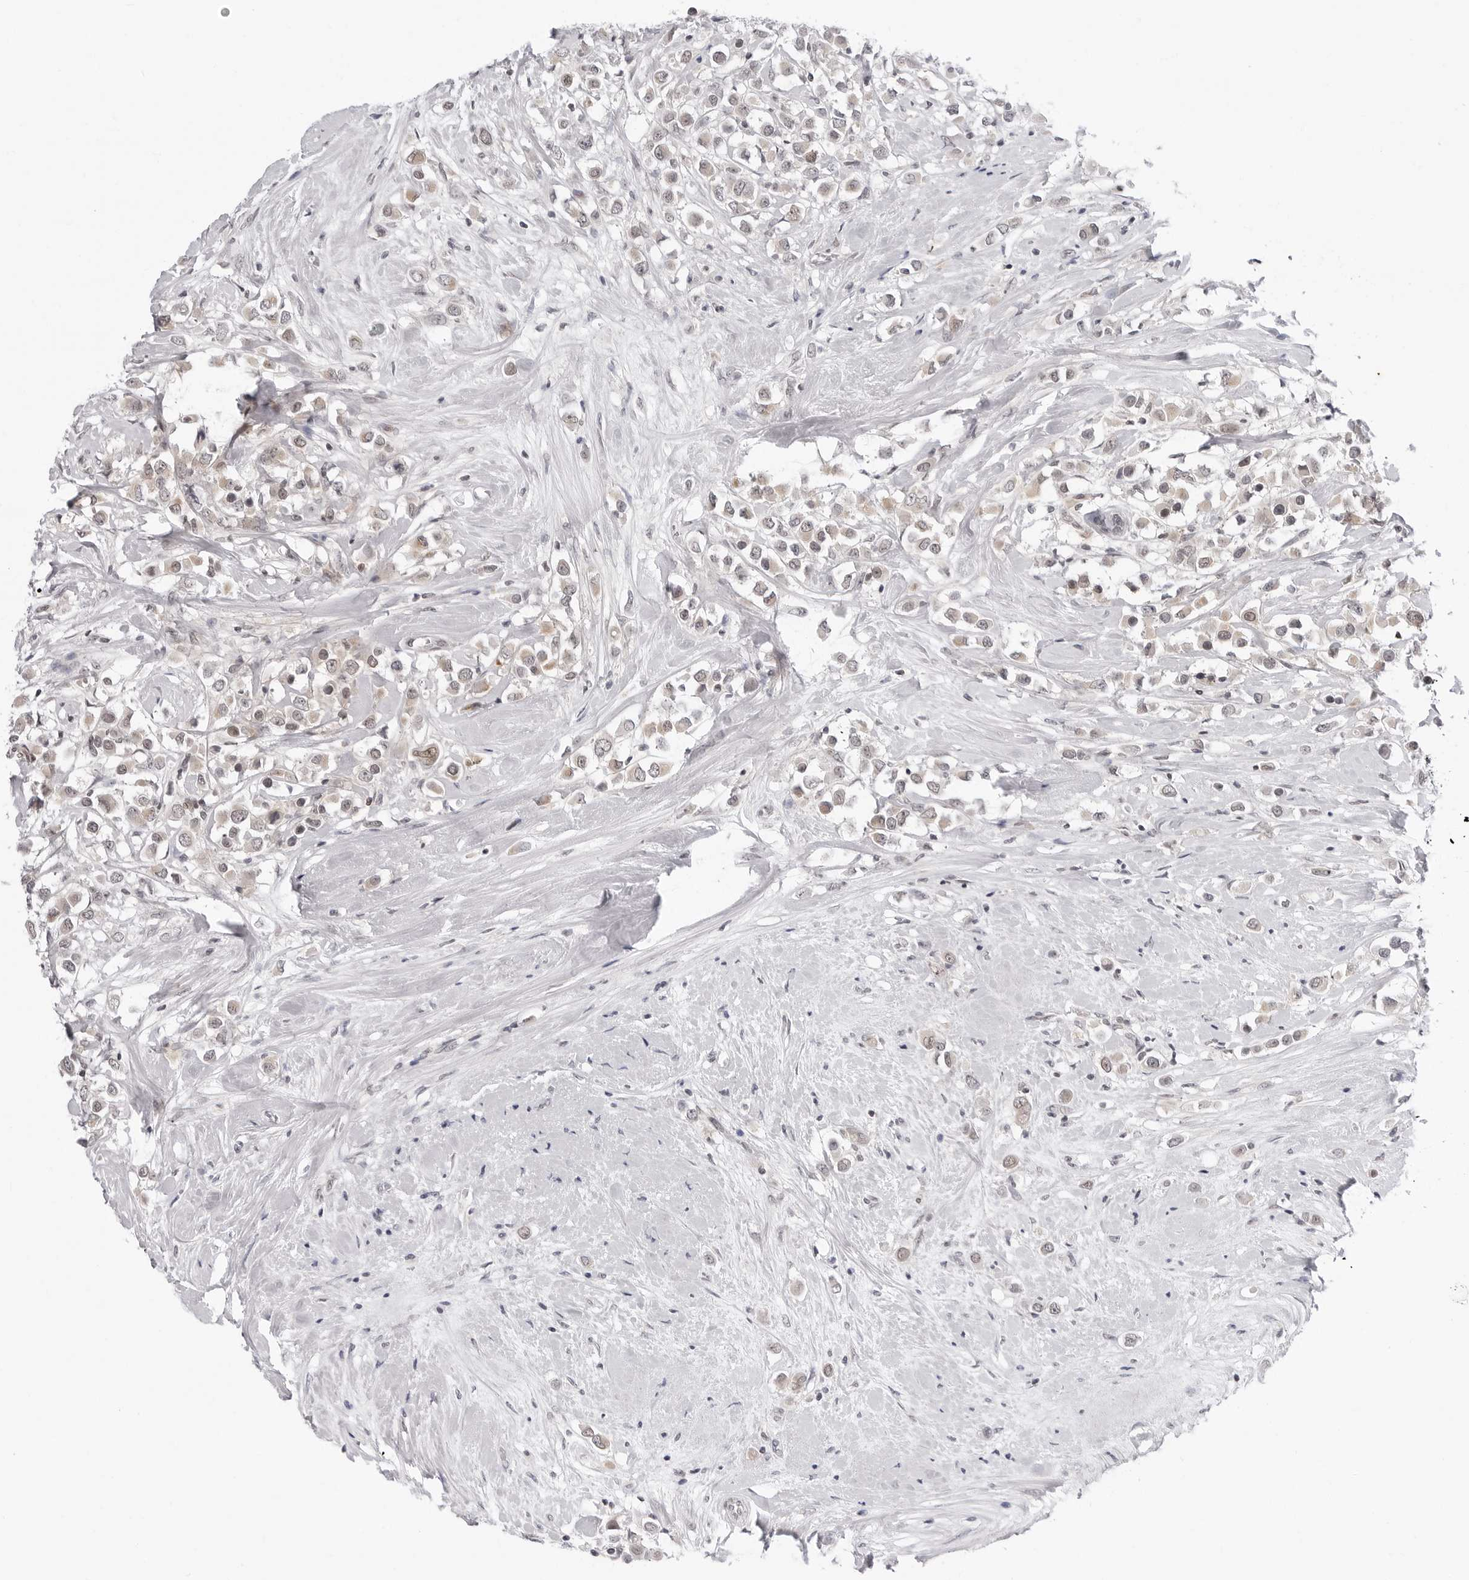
{"staining": {"intensity": "weak", "quantity": "25%-75%", "location": "cytoplasmic/membranous,nuclear"}, "tissue": "breast cancer", "cell_type": "Tumor cells", "image_type": "cancer", "snomed": [{"axis": "morphology", "description": "Duct carcinoma"}, {"axis": "topography", "description": "Breast"}], "caption": "Tumor cells exhibit weak cytoplasmic/membranous and nuclear staining in approximately 25%-75% of cells in breast cancer. (DAB IHC, brown staining for protein, blue staining for nuclei).", "gene": "PPP2R5C", "patient": {"sex": "female", "age": 61}}